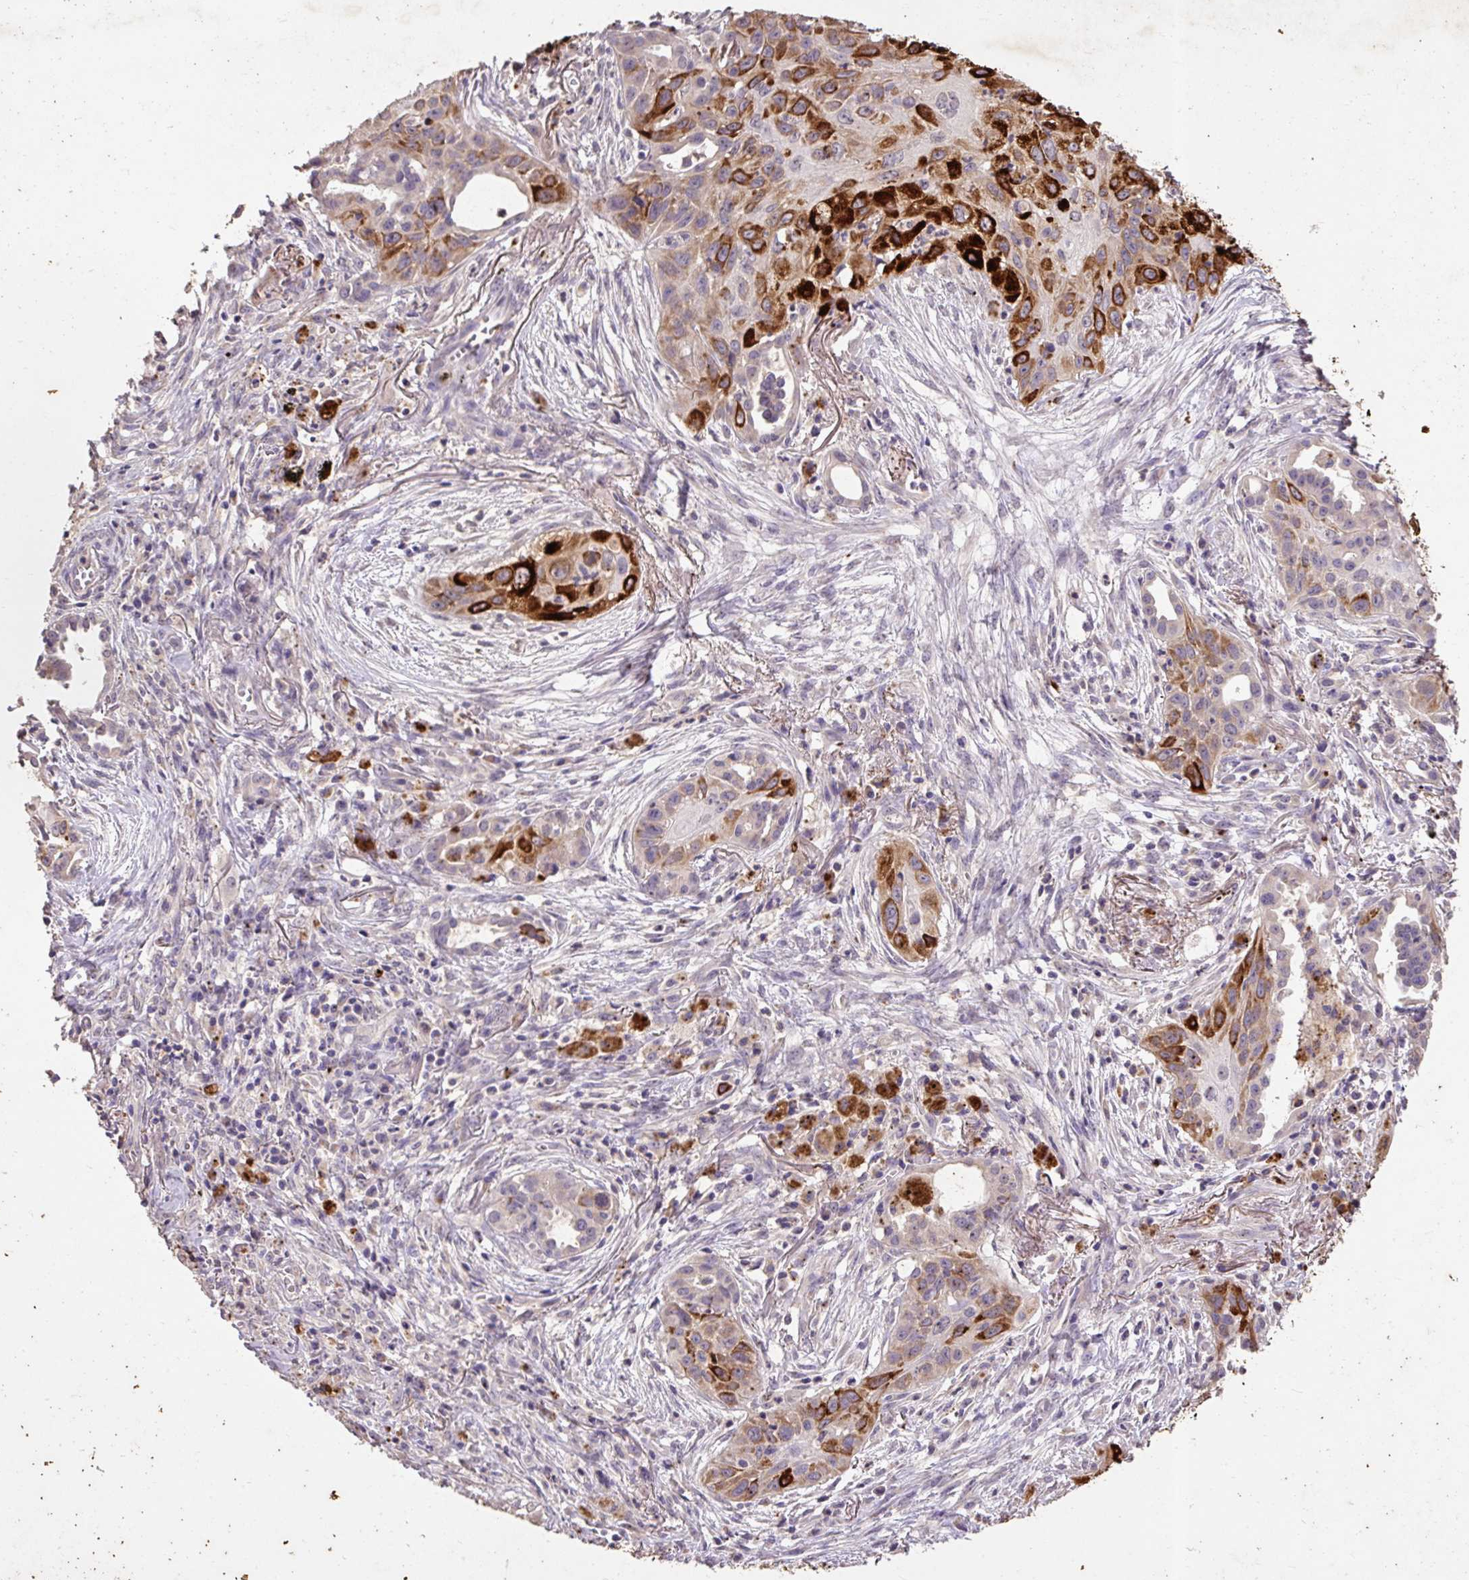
{"staining": {"intensity": "strong", "quantity": "25%-75%", "location": "cytoplasmic/membranous"}, "tissue": "lung cancer", "cell_type": "Tumor cells", "image_type": "cancer", "snomed": [{"axis": "morphology", "description": "Squamous cell carcinoma, NOS"}, {"axis": "topography", "description": "Lung"}], "caption": "Lung cancer stained with IHC displays strong cytoplasmic/membranous positivity in about 25%-75% of tumor cells. (DAB IHC with brightfield microscopy, high magnification).", "gene": "LRTM2", "patient": {"sex": "male", "age": 71}}